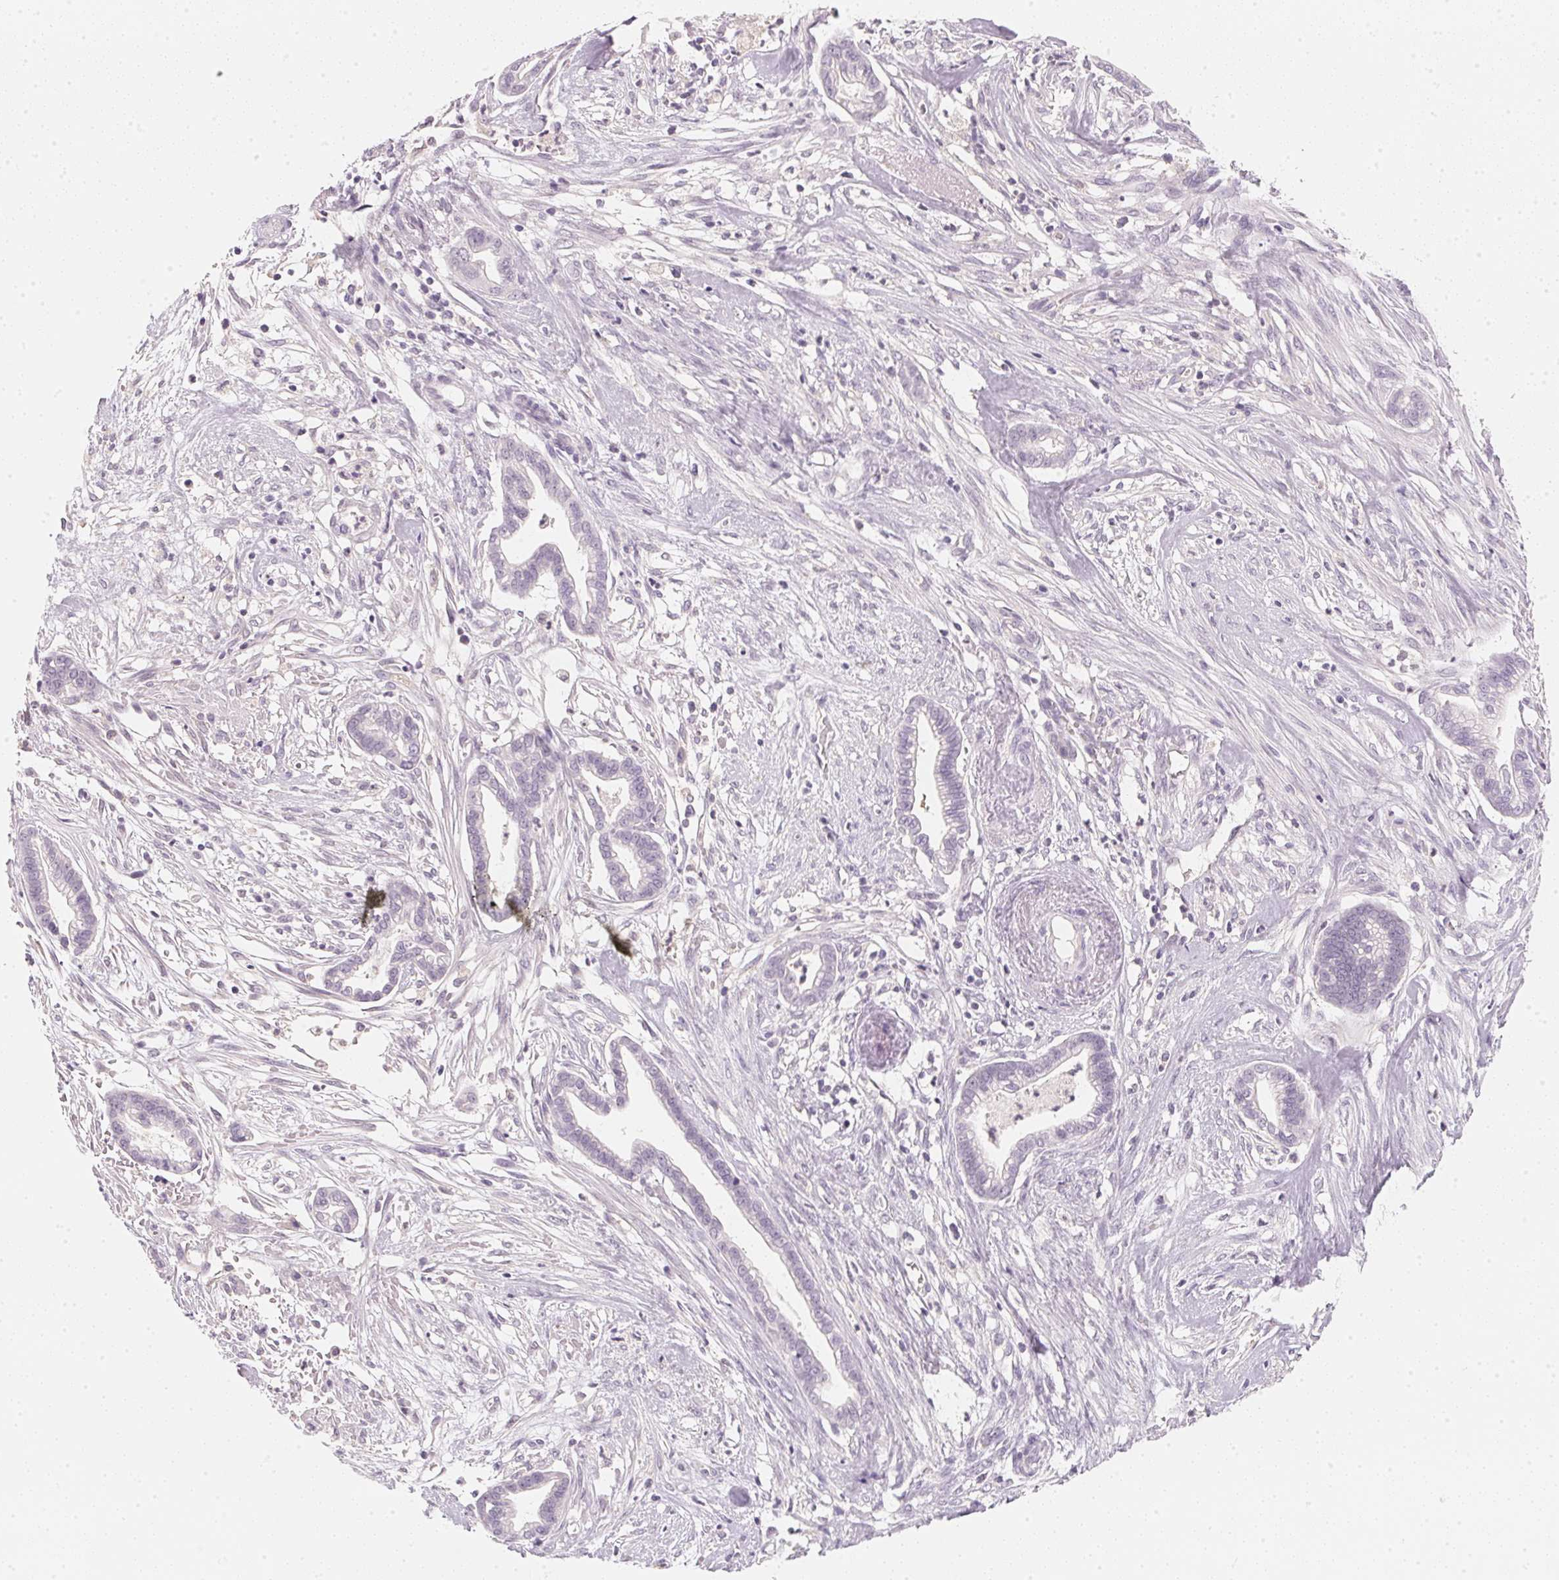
{"staining": {"intensity": "negative", "quantity": "none", "location": "none"}, "tissue": "cervical cancer", "cell_type": "Tumor cells", "image_type": "cancer", "snomed": [{"axis": "morphology", "description": "Adenocarcinoma, NOS"}, {"axis": "topography", "description": "Cervix"}], "caption": "Adenocarcinoma (cervical) was stained to show a protein in brown. There is no significant staining in tumor cells.", "gene": "CFAP276", "patient": {"sex": "female", "age": 62}}